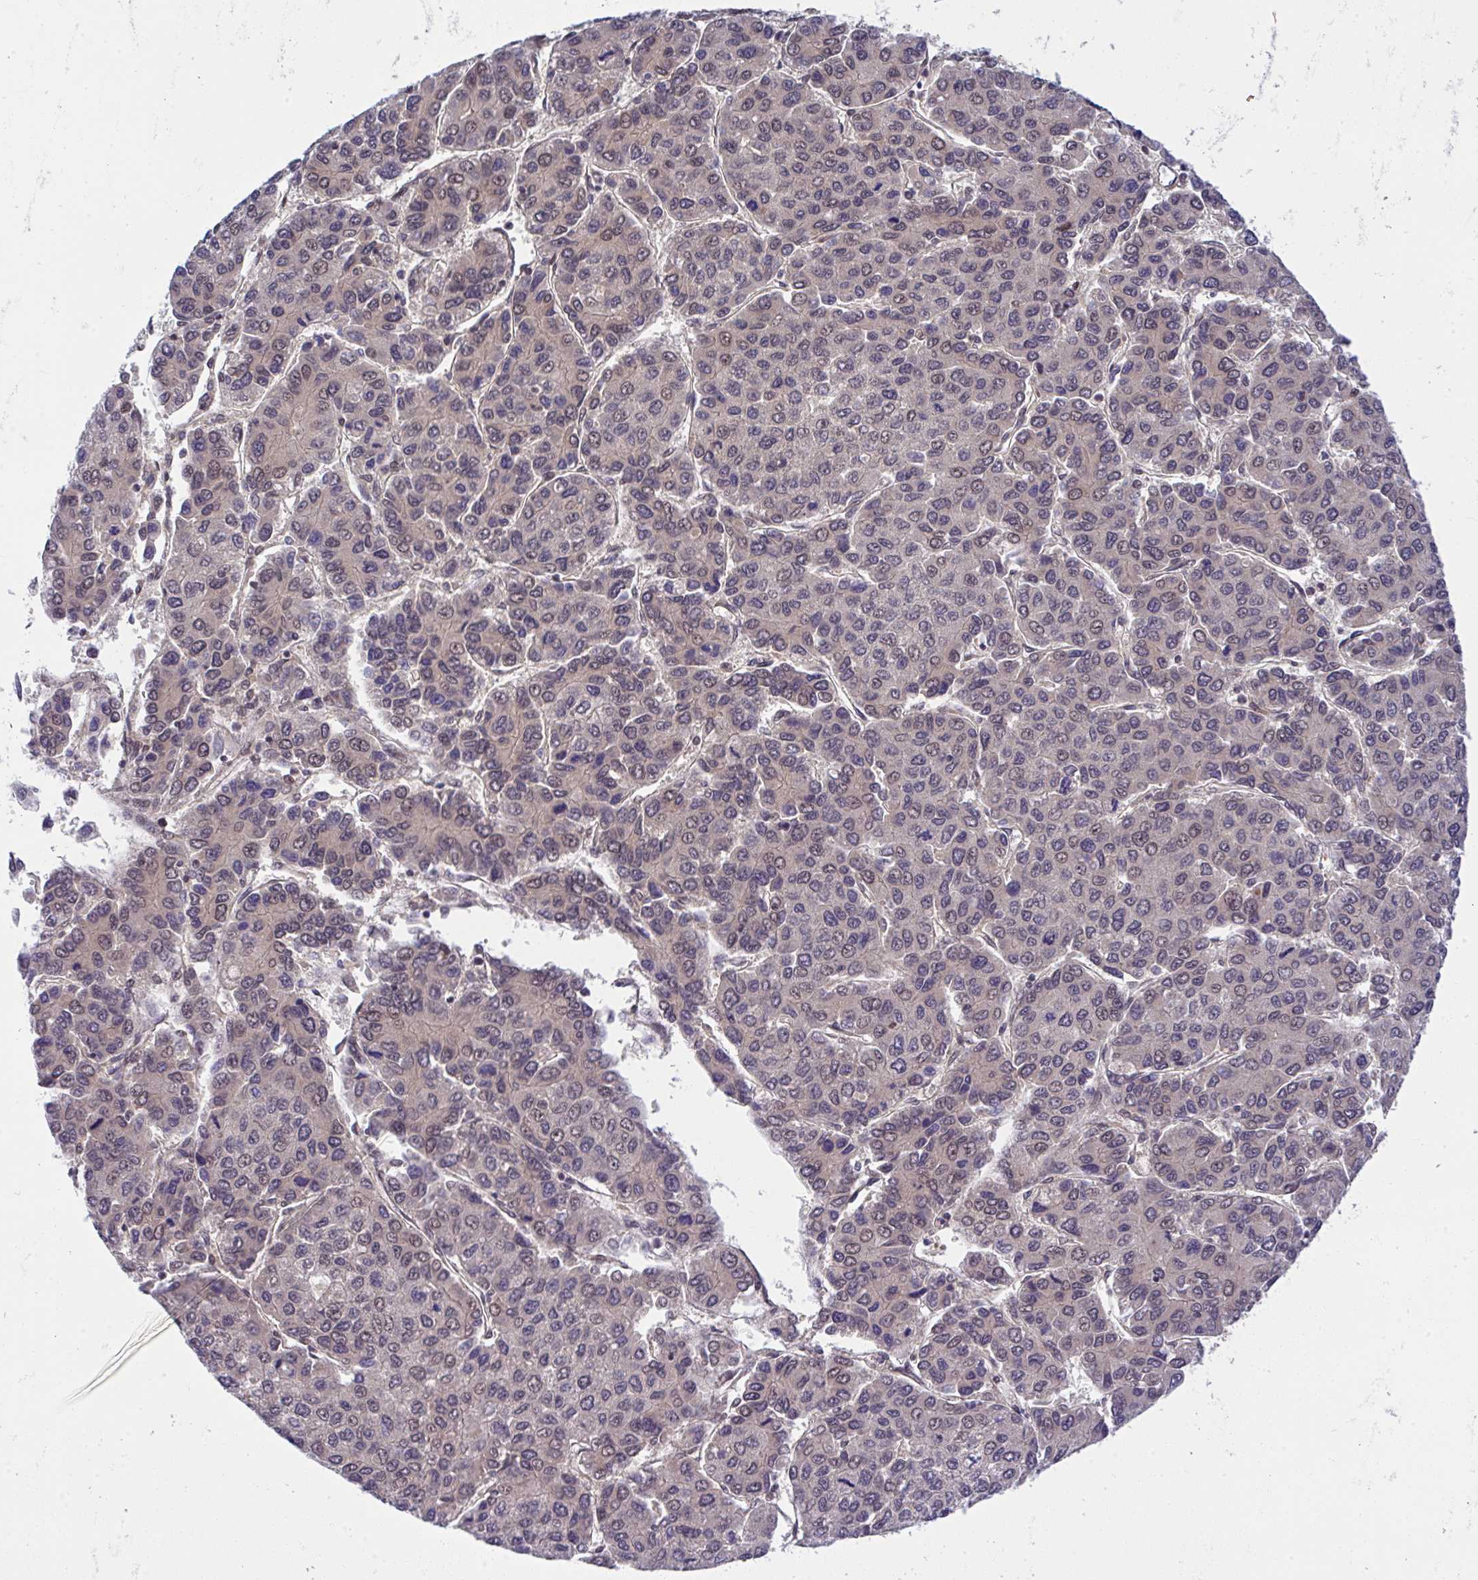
{"staining": {"intensity": "weak", "quantity": "25%-75%", "location": "nuclear"}, "tissue": "liver cancer", "cell_type": "Tumor cells", "image_type": "cancer", "snomed": [{"axis": "morphology", "description": "Carcinoma, Hepatocellular, NOS"}, {"axis": "topography", "description": "Liver"}], "caption": "Liver hepatocellular carcinoma stained with a protein marker displays weak staining in tumor cells.", "gene": "C9orf64", "patient": {"sex": "female", "age": 66}}